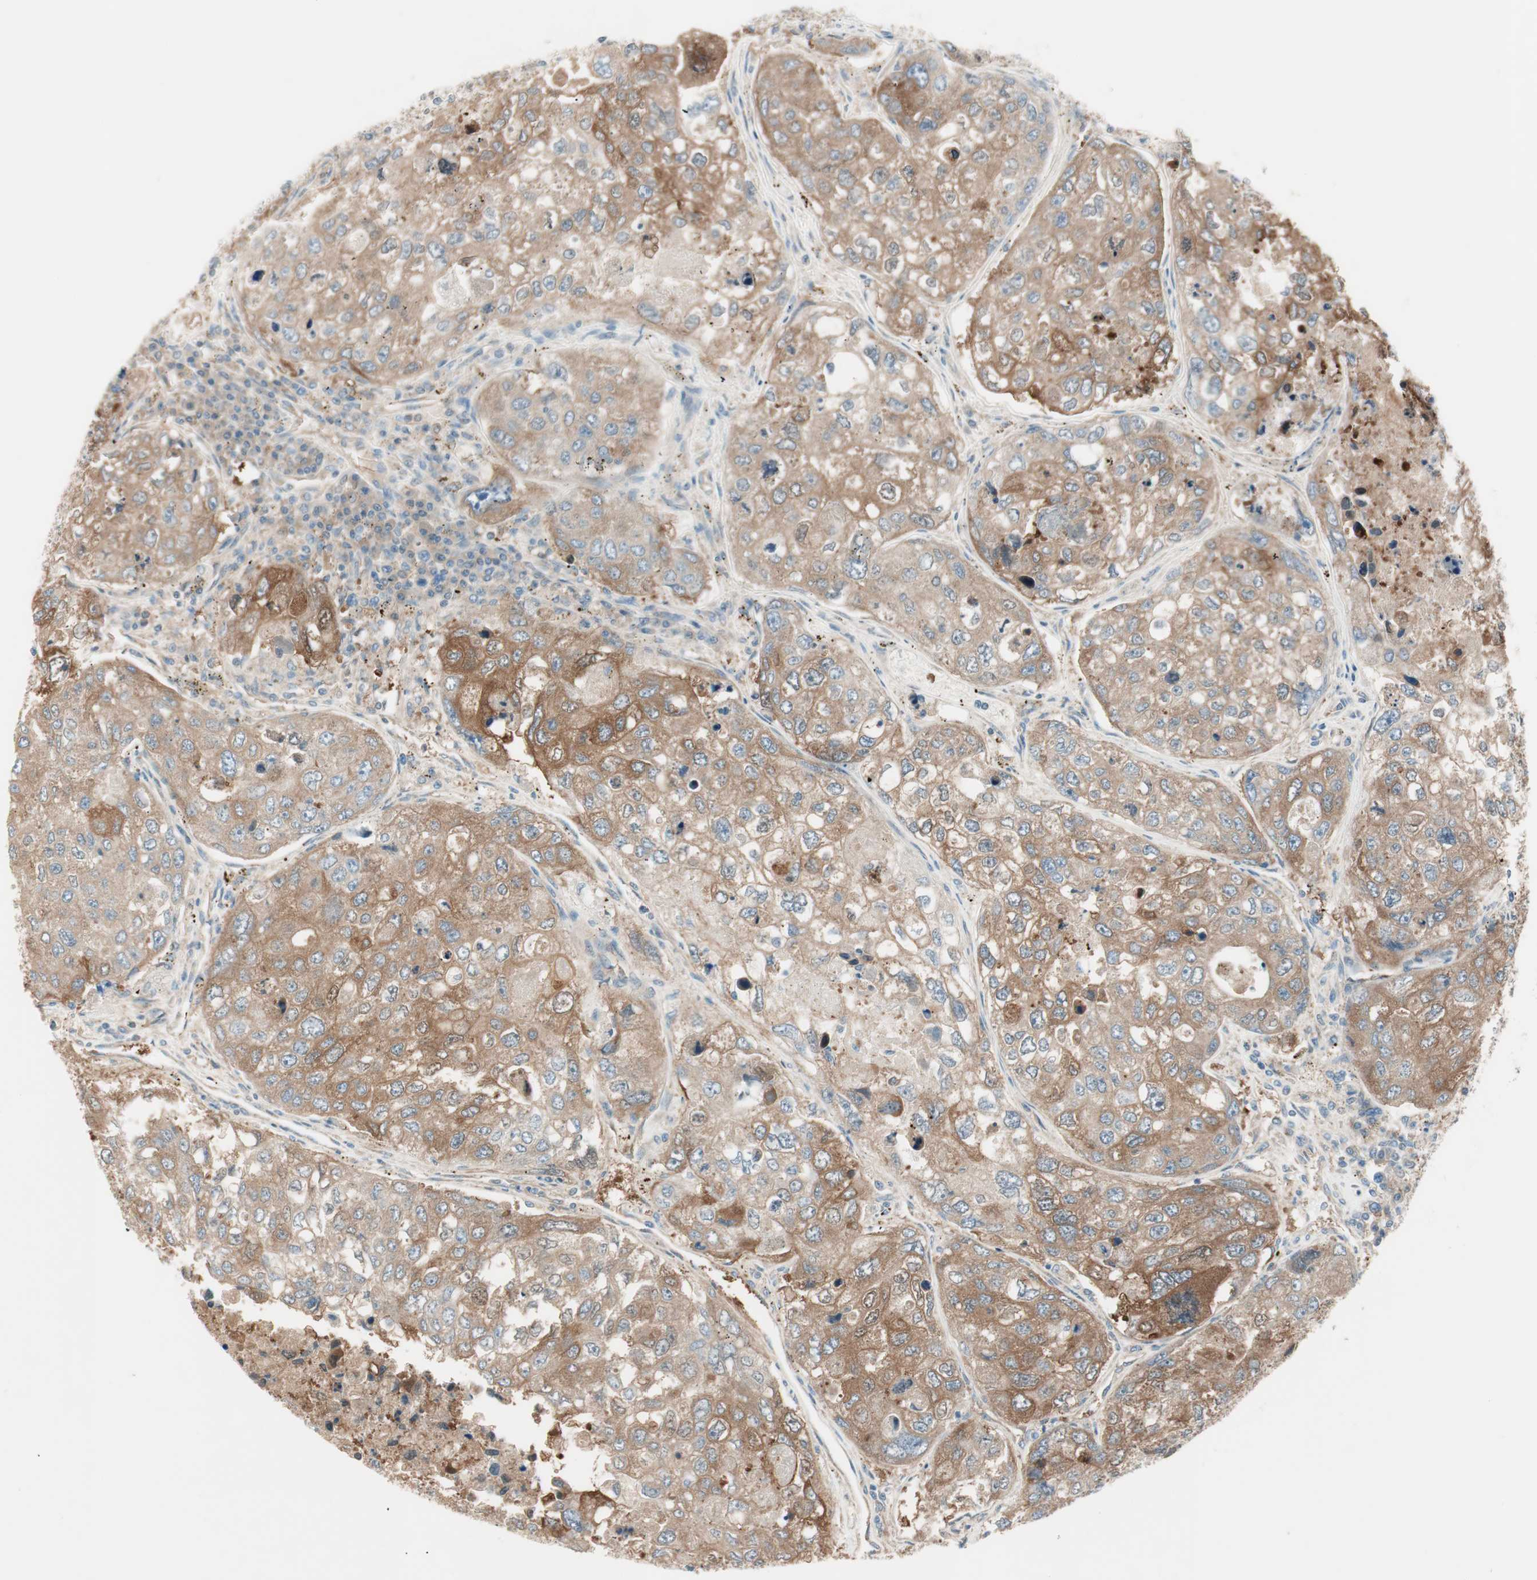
{"staining": {"intensity": "moderate", "quantity": ">75%", "location": "cytoplasmic/membranous"}, "tissue": "urothelial cancer", "cell_type": "Tumor cells", "image_type": "cancer", "snomed": [{"axis": "morphology", "description": "Urothelial carcinoma, High grade"}, {"axis": "topography", "description": "Lymph node"}, {"axis": "topography", "description": "Urinary bladder"}], "caption": "Immunohistochemistry (IHC) staining of urothelial cancer, which exhibits medium levels of moderate cytoplasmic/membranous staining in approximately >75% of tumor cells indicating moderate cytoplasmic/membranous protein positivity. The staining was performed using DAB (brown) for protein detection and nuclei were counterstained in hematoxylin (blue).", "gene": "GALT", "patient": {"sex": "male", "age": 51}}